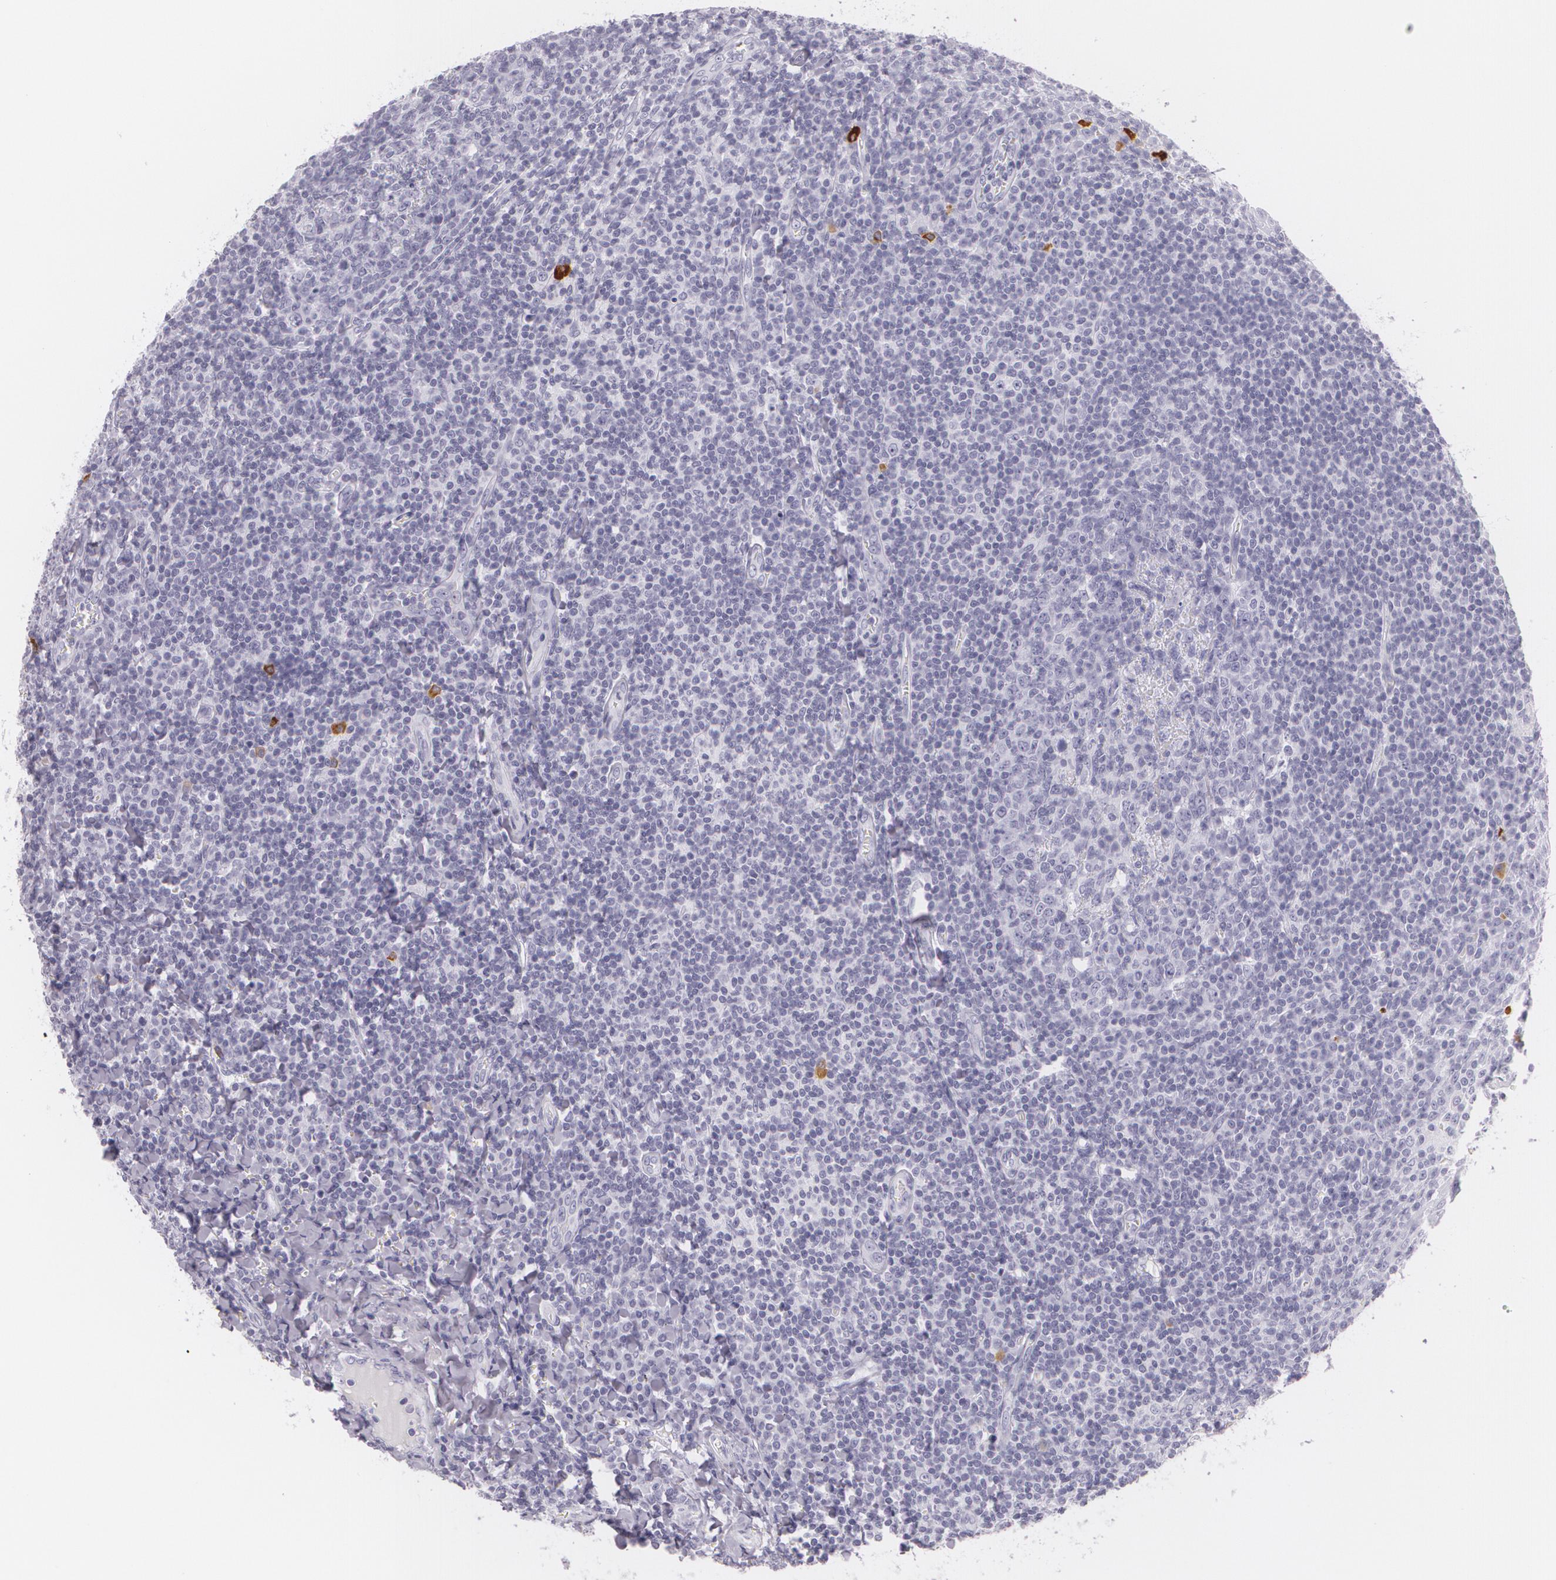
{"staining": {"intensity": "negative", "quantity": "none", "location": "none"}, "tissue": "tonsil", "cell_type": "Germinal center cells", "image_type": "normal", "snomed": [{"axis": "morphology", "description": "Normal tissue, NOS"}, {"axis": "topography", "description": "Tonsil"}], "caption": "High magnification brightfield microscopy of unremarkable tonsil stained with DAB (brown) and counterstained with hematoxylin (blue): germinal center cells show no significant positivity.", "gene": "DLG4", "patient": {"sex": "male", "age": 31}}